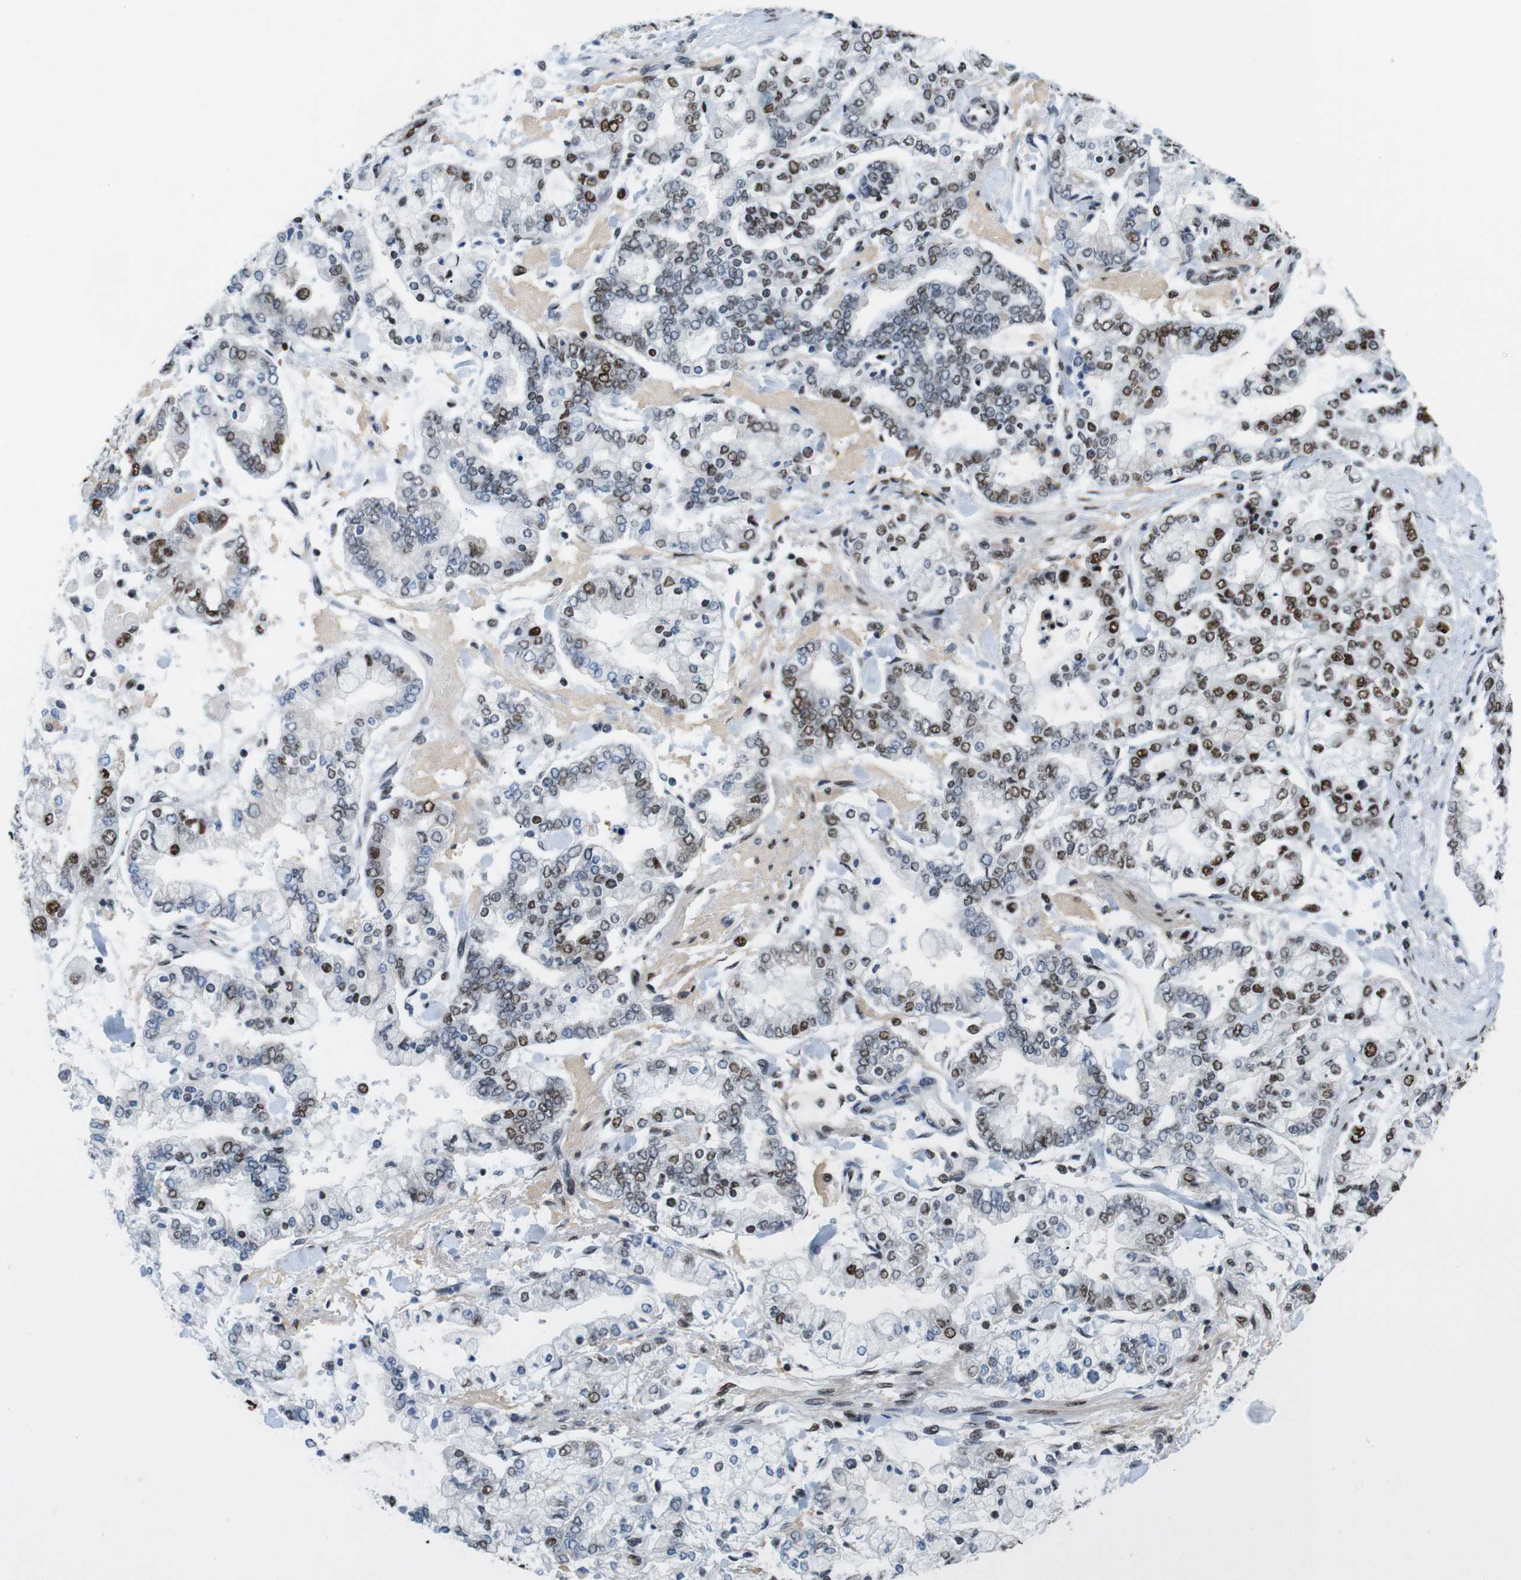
{"staining": {"intensity": "moderate", "quantity": "25%-75%", "location": "nuclear"}, "tissue": "stomach cancer", "cell_type": "Tumor cells", "image_type": "cancer", "snomed": [{"axis": "morphology", "description": "Normal tissue, NOS"}, {"axis": "morphology", "description": "Adenocarcinoma, NOS"}, {"axis": "topography", "description": "Stomach, upper"}, {"axis": "topography", "description": "Stomach"}], "caption": "High-power microscopy captured an IHC image of stomach cancer (adenocarcinoma), revealing moderate nuclear expression in approximately 25%-75% of tumor cells.", "gene": "PSME3", "patient": {"sex": "male", "age": 76}}